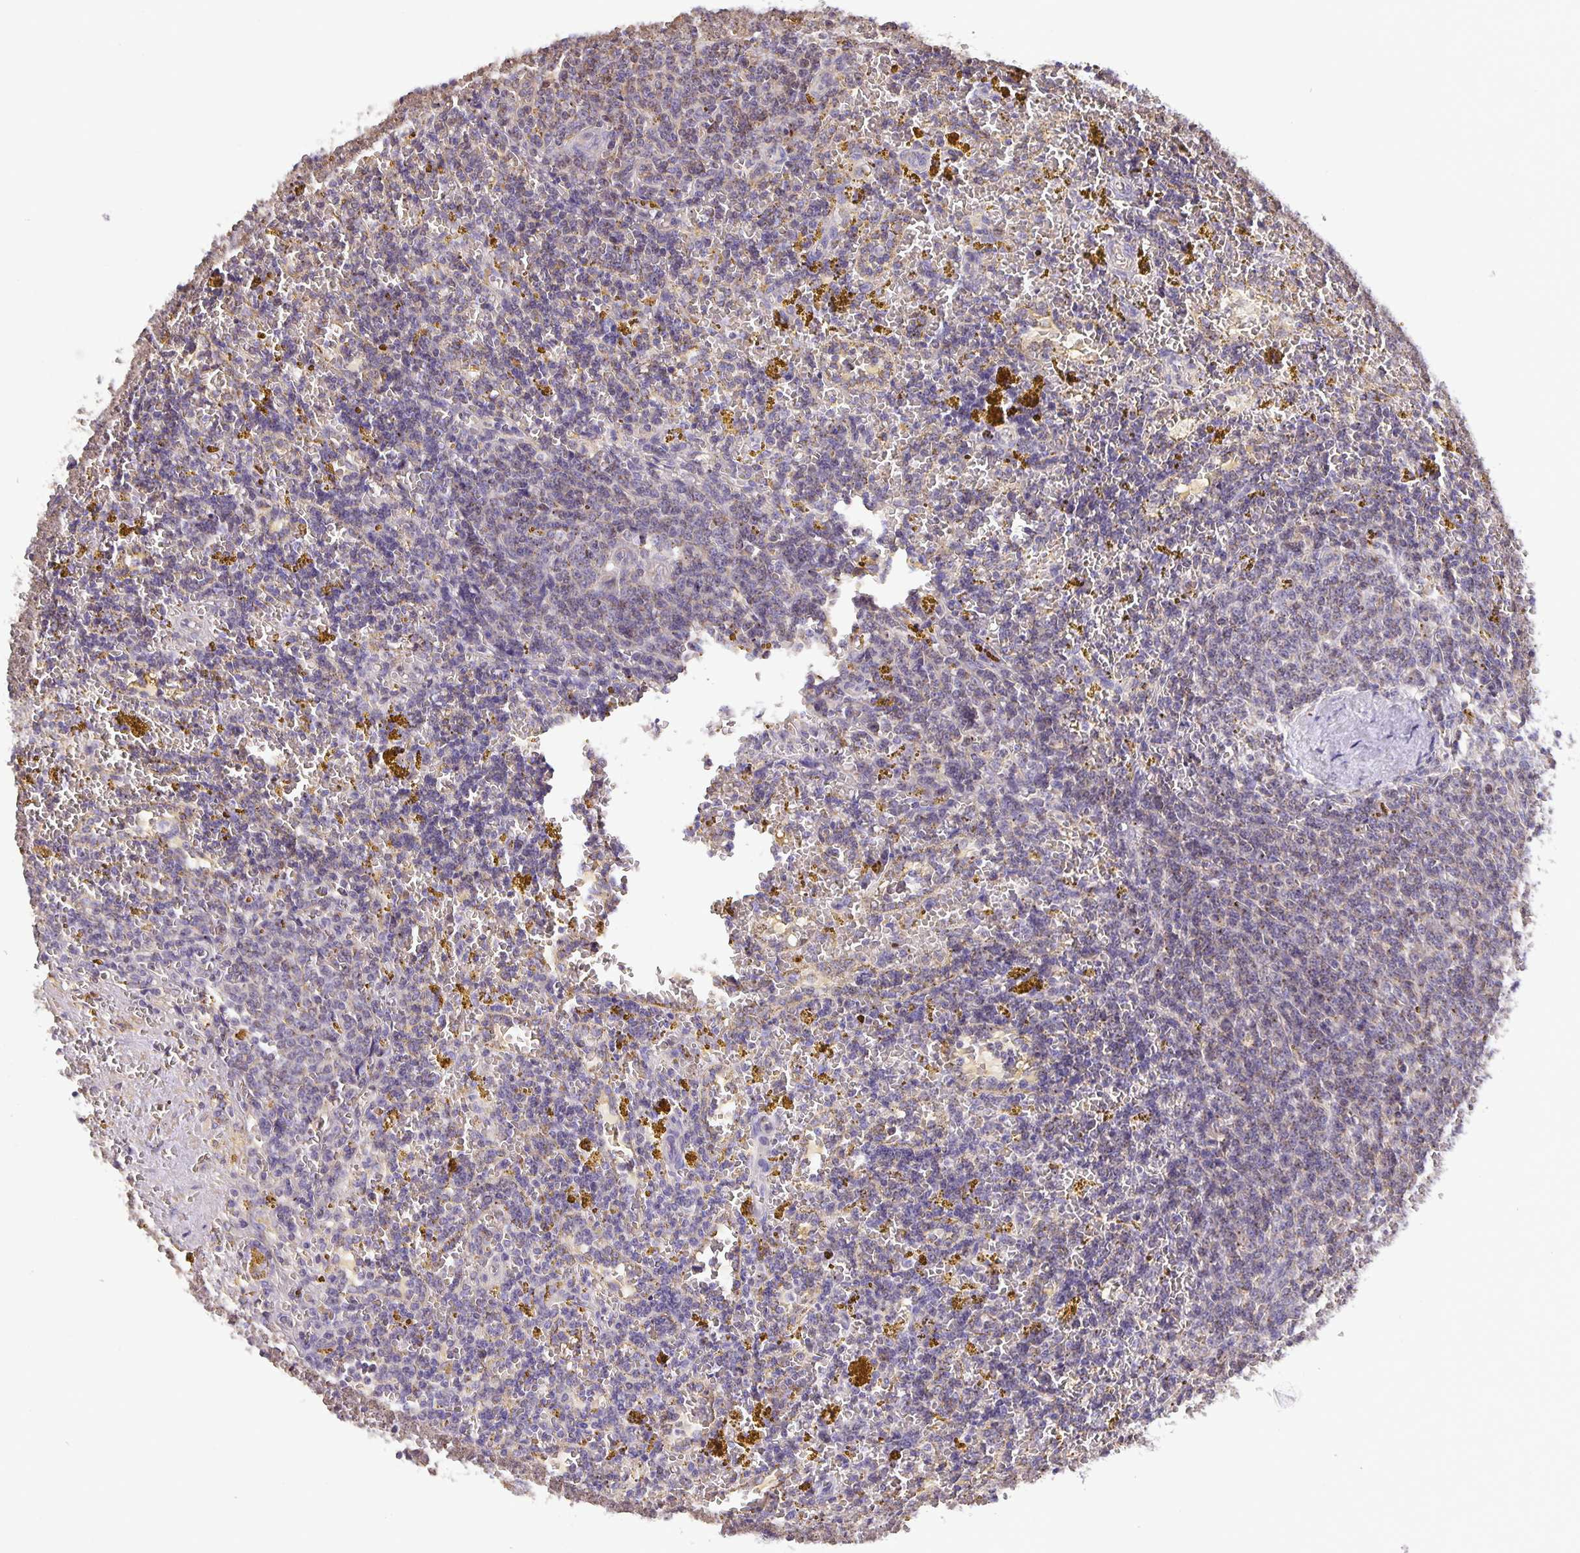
{"staining": {"intensity": "negative", "quantity": "none", "location": "none"}, "tissue": "lymphoma", "cell_type": "Tumor cells", "image_type": "cancer", "snomed": [{"axis": "morphology", "description": "Malignant lymphoma, non-Hodgkin's type, Low grade"}, {"axis": "topography", "description": "Spleen"}, {"axis": "topography", "description": "Lymph node"}], "caption": "DAB immunohistochemical staining of lymphoma reveals no significant positivity in tumor cells.", "gene": "TMEM71", "patient": {"sex": "female", "age": 66}}